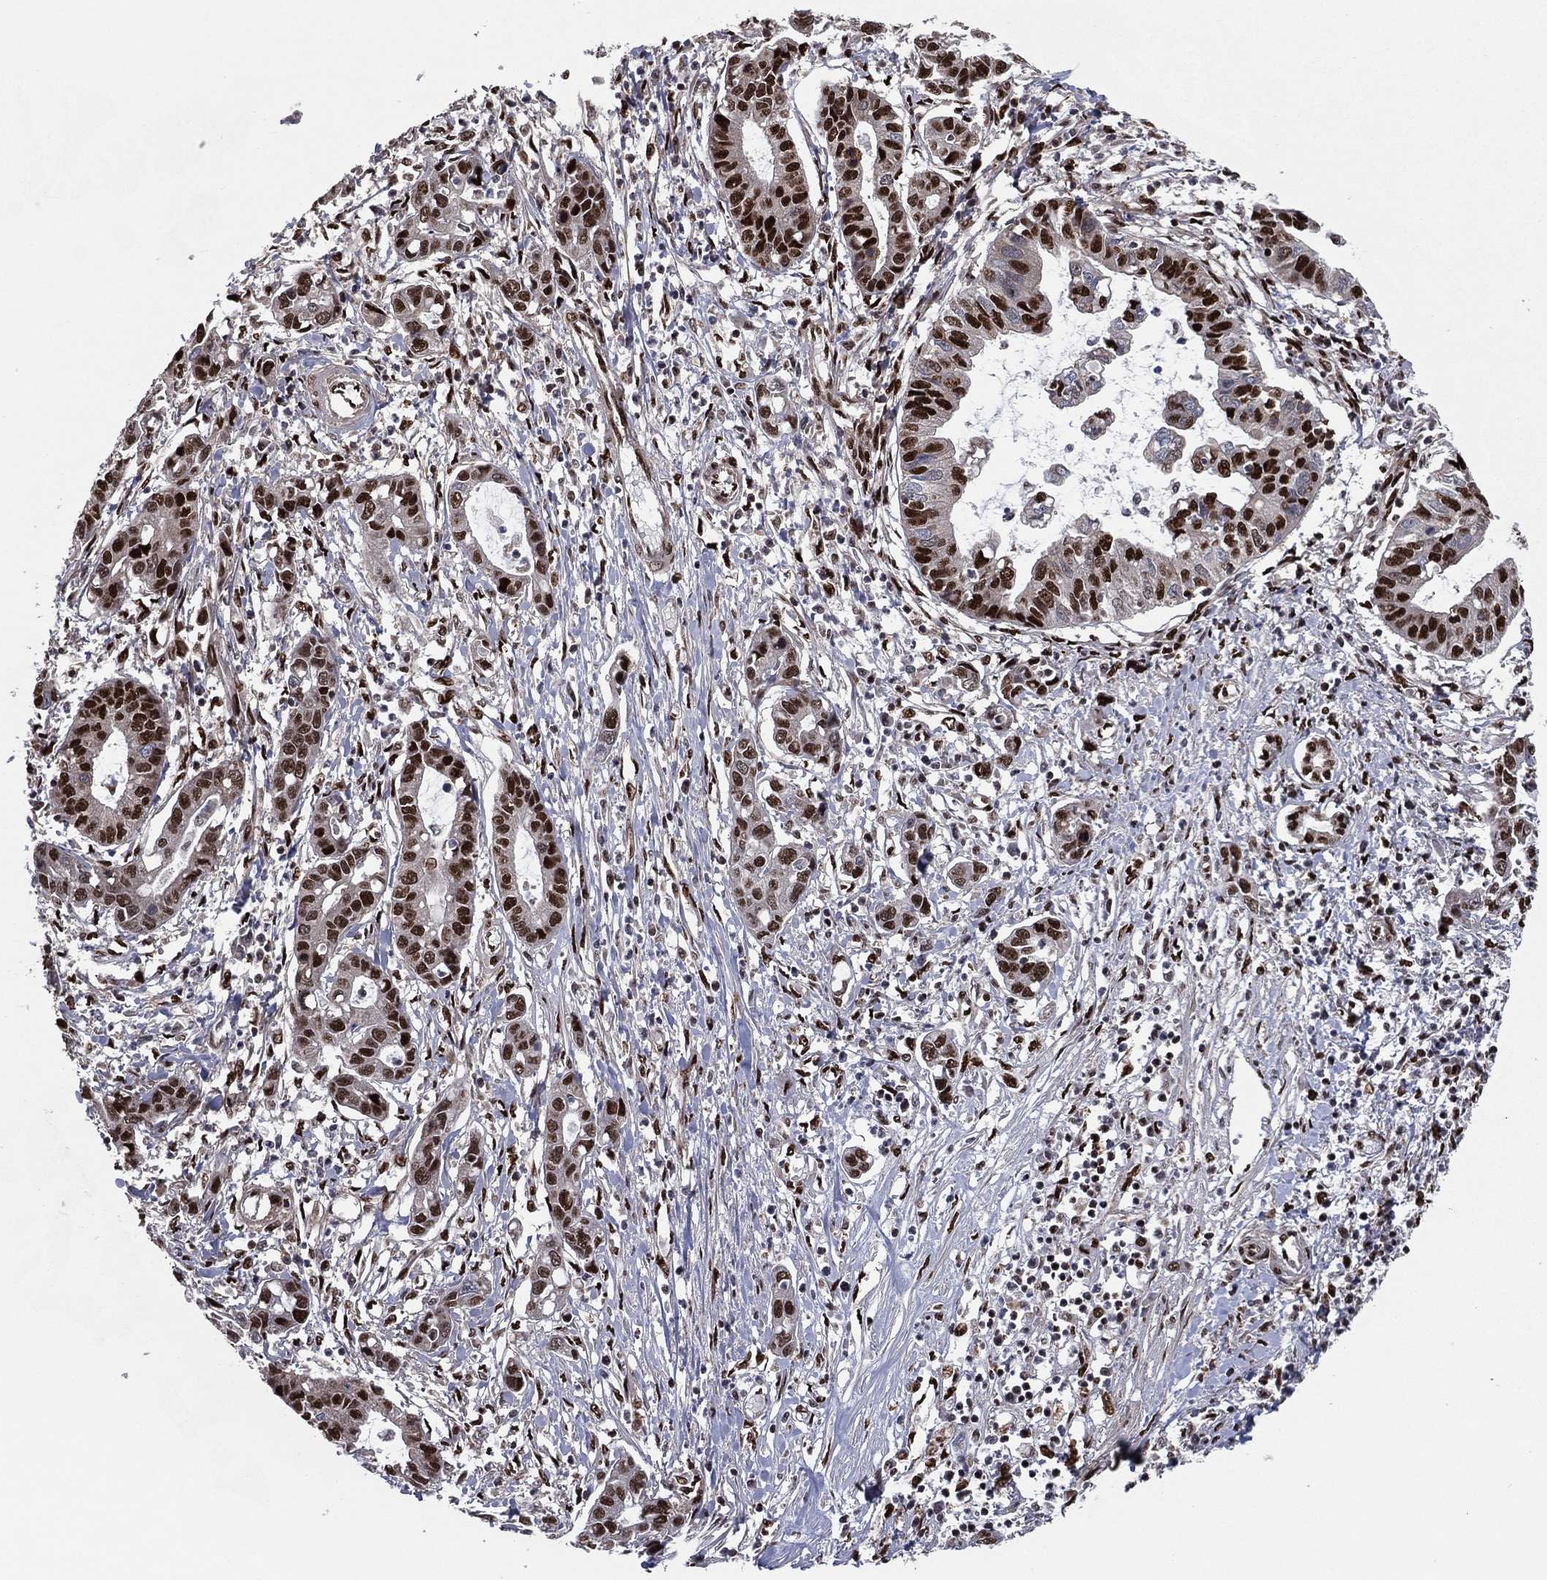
{"staining": {"intensity": "strong", "quantity": ">75%", "location": "nuclear"}, "tissue": "liver cancer", "cell_type": "Tumor cells", "image_type": "cancer", "snomed": [{"axis": "morphology", "description": "Cholangiocarcinoma"}, {"axis": "topography", "description": "Liver"}], "caption": "Brown immunohistochemical staining in liver cholangiocarcinoma exhibits strong nuclear expression in approximately >75% of tumor cells.", "gene": "TP53BP1", "patient": {"sex": "male", "age": 58}}